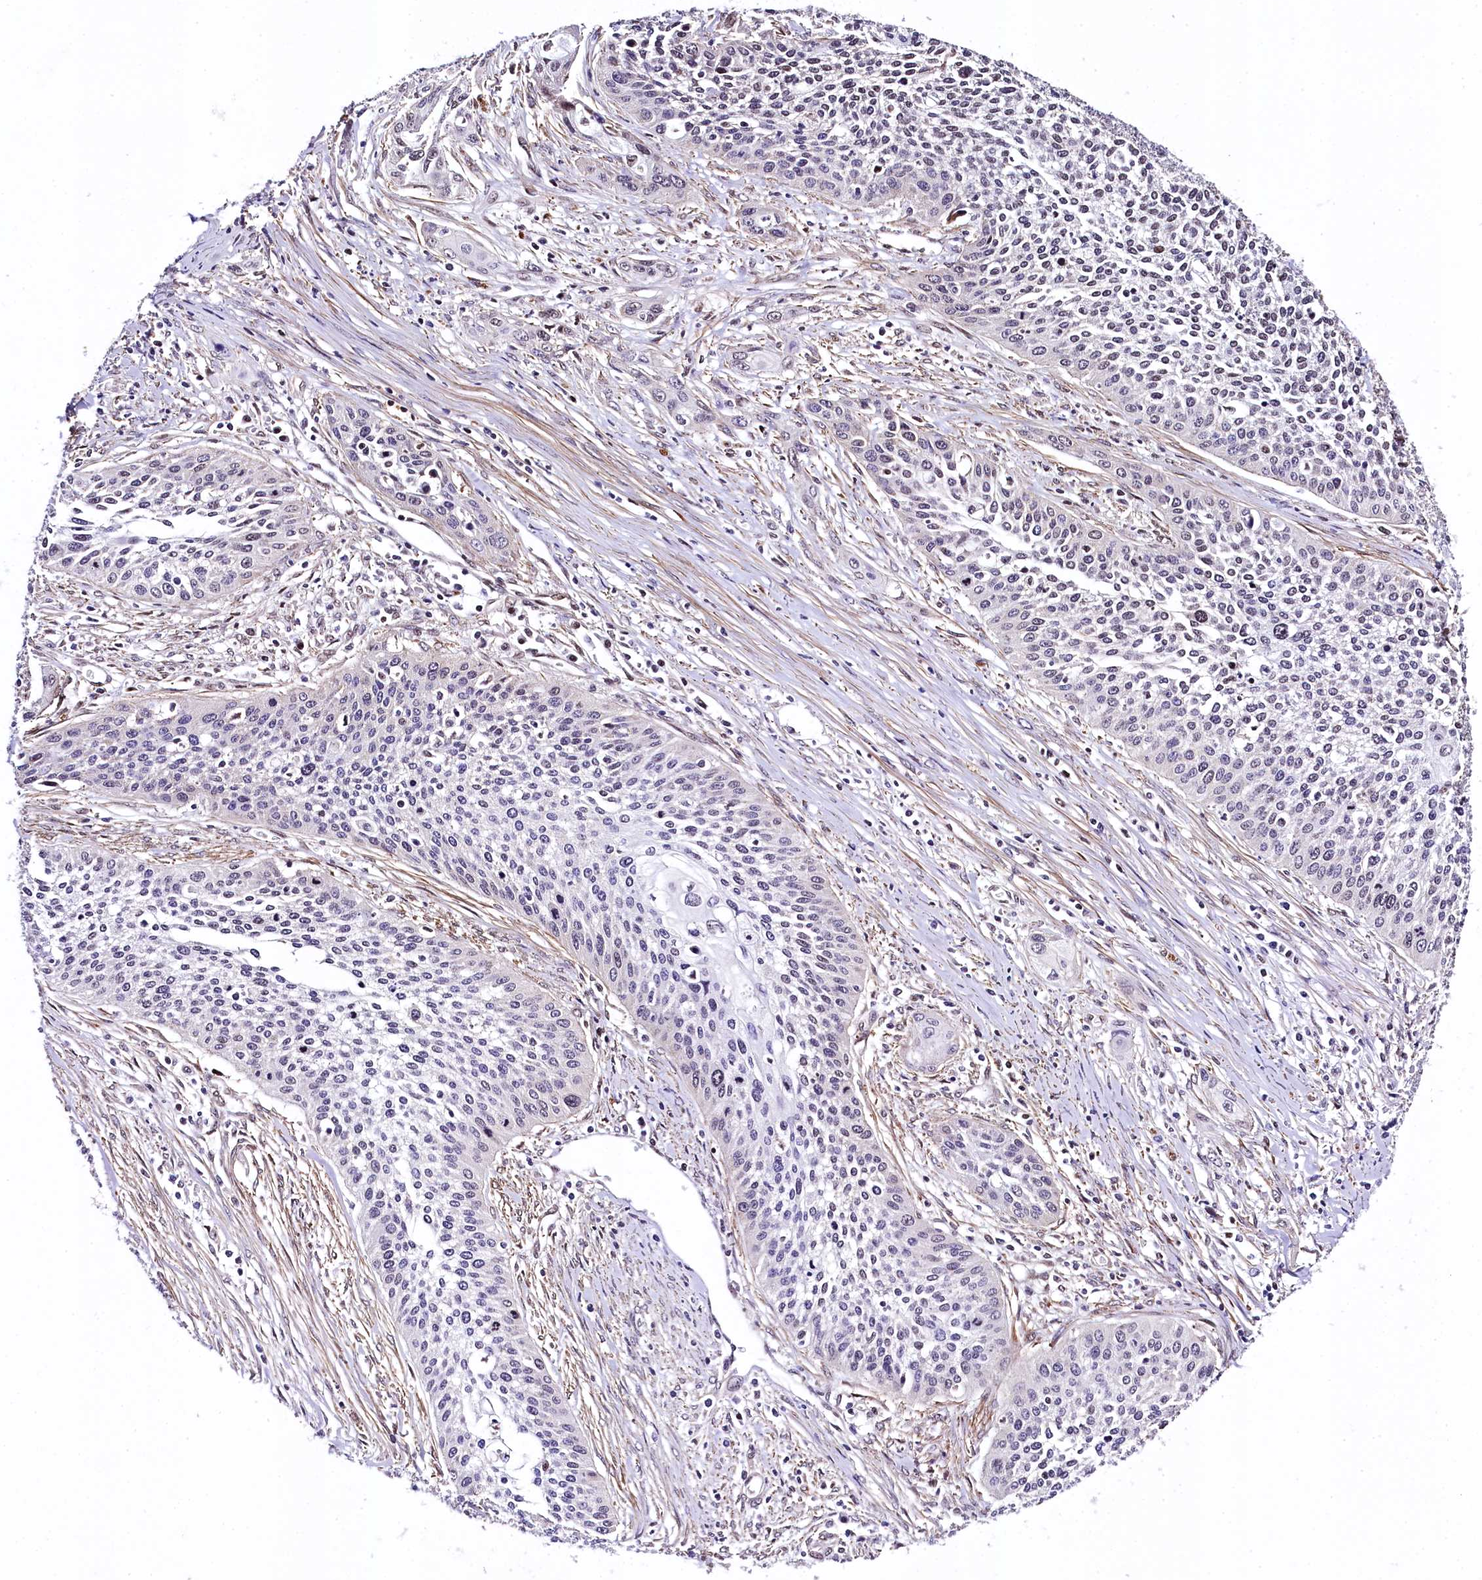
{"staining": {"intensity": "moderate", "quantity": "<25%", "location": "nuclear"}, "tissue": "cervical cancer", "cell_type": "Tumor cells", "image_type": "cancer", "snomed": [{"axis": "morphology", "description": "Squamous cell carcinoma, NOS"}, {"axis": "topography", "description": "Cervix"}], "caption": "Immunohistochemical staining of cervical cancer reveals moderate nuclear protein positivity in about <25% of tumor cells.", "gene": "SAMD10", "patient": {"sex": "female", "age": 34}}